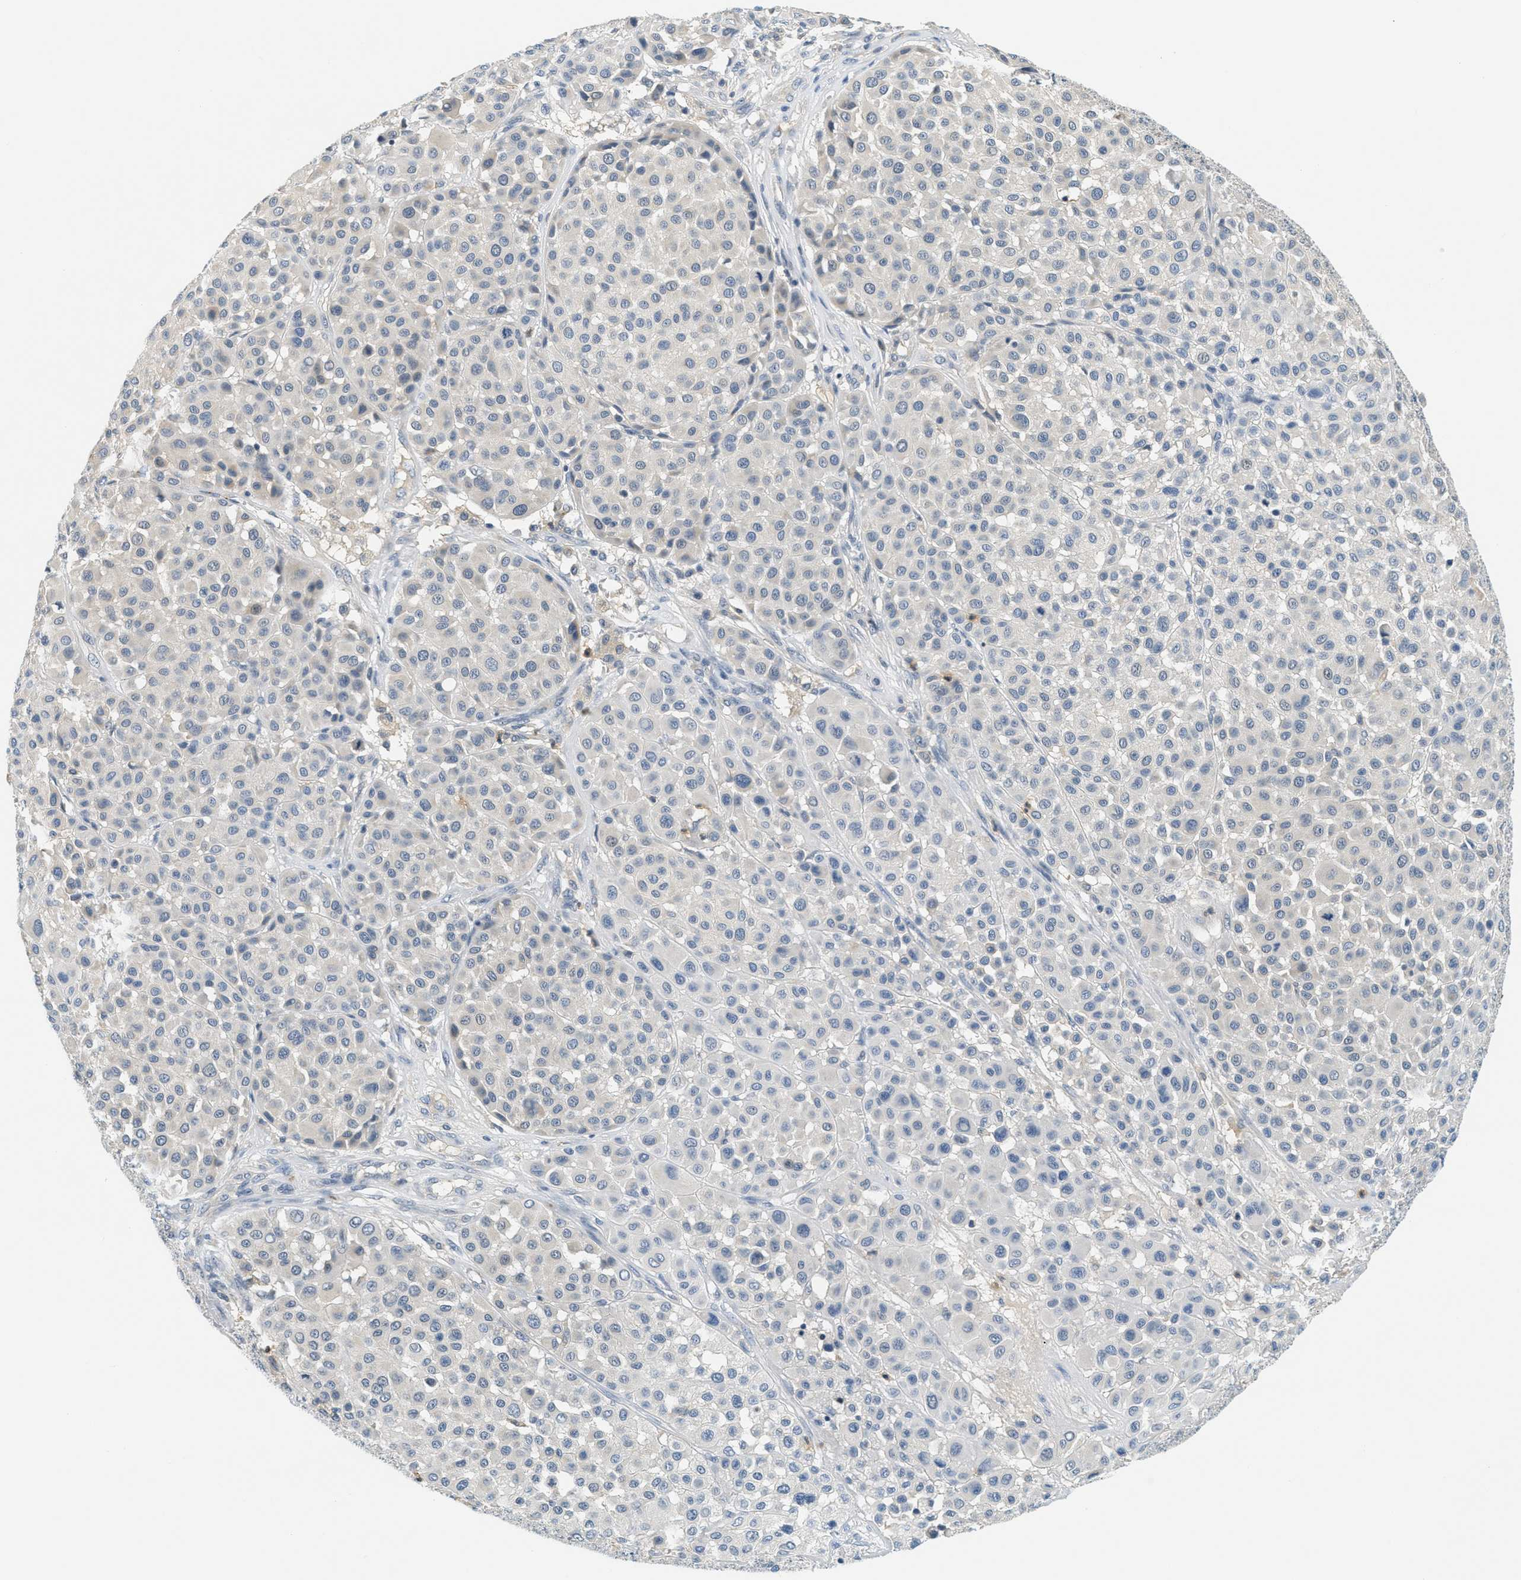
{"staining": {"intensity": "negative", "quantity": "none", "location": "none"}, "tissue": "melanoma", "cell_type": "Tumor cells", "image_type": "cancer", "snomed": [{"axis": "morphology", "description": "Malignant melanoma, Metastatic site"}, {"axis": "topography", "description": "Soft tissue"}], "caption": "Tumor cells are negative for protein expression in human melanoma.", "gene": "RASGRP2", "patient": {"sex": "male", "age": 41}}